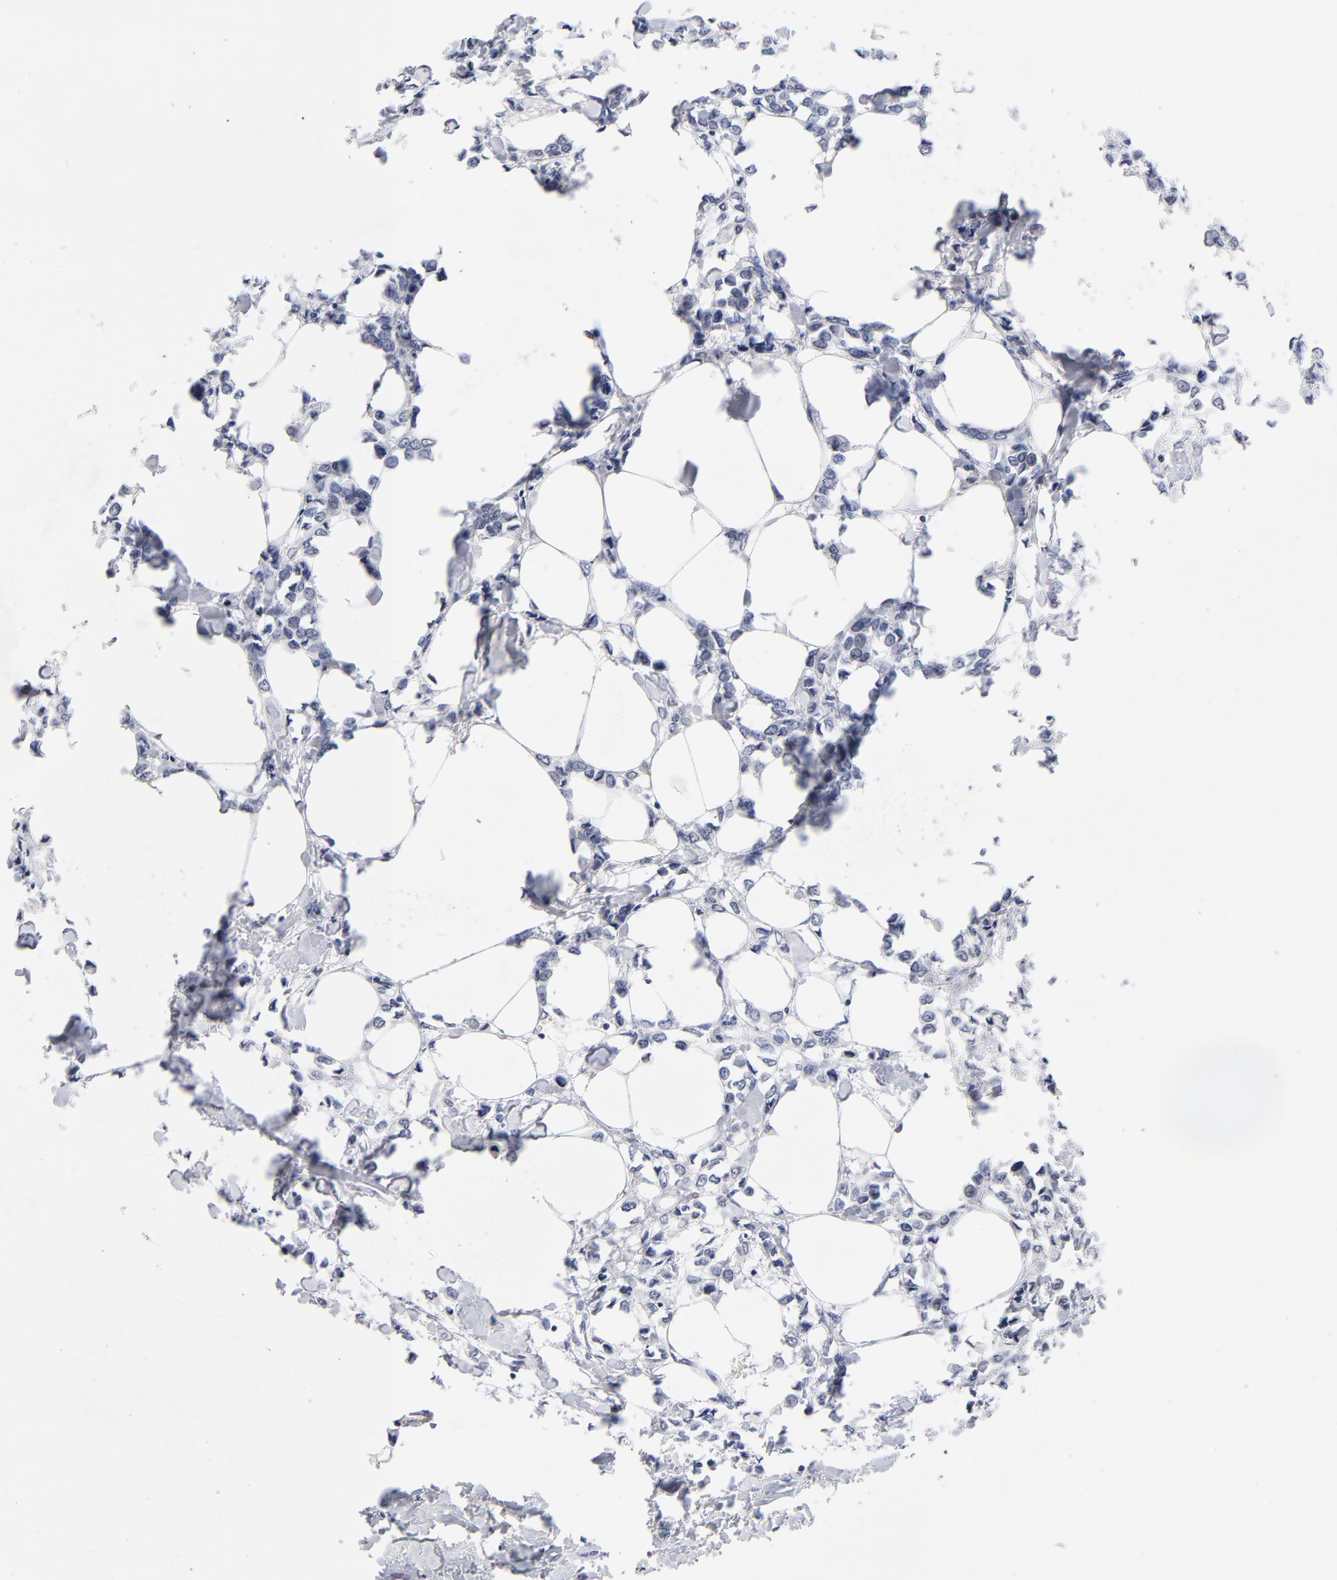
{"staining": {"intensity": "negative", "quantity": "none", "location": "none"}, "tissue": "breast cancer", "cell_type": "Tumor cells", "image_type": "cancer", "snomed": [{"axis": "morphology", "description": "Lobular carcinoma"}, {"axis": "topography", "description": "Breast"}], "caption": "Tumor cells show no significant expression in breast cancer (lobular carcinoma).", "gene": "ORC2", "patient": {"sex": "female", "age": 51}}